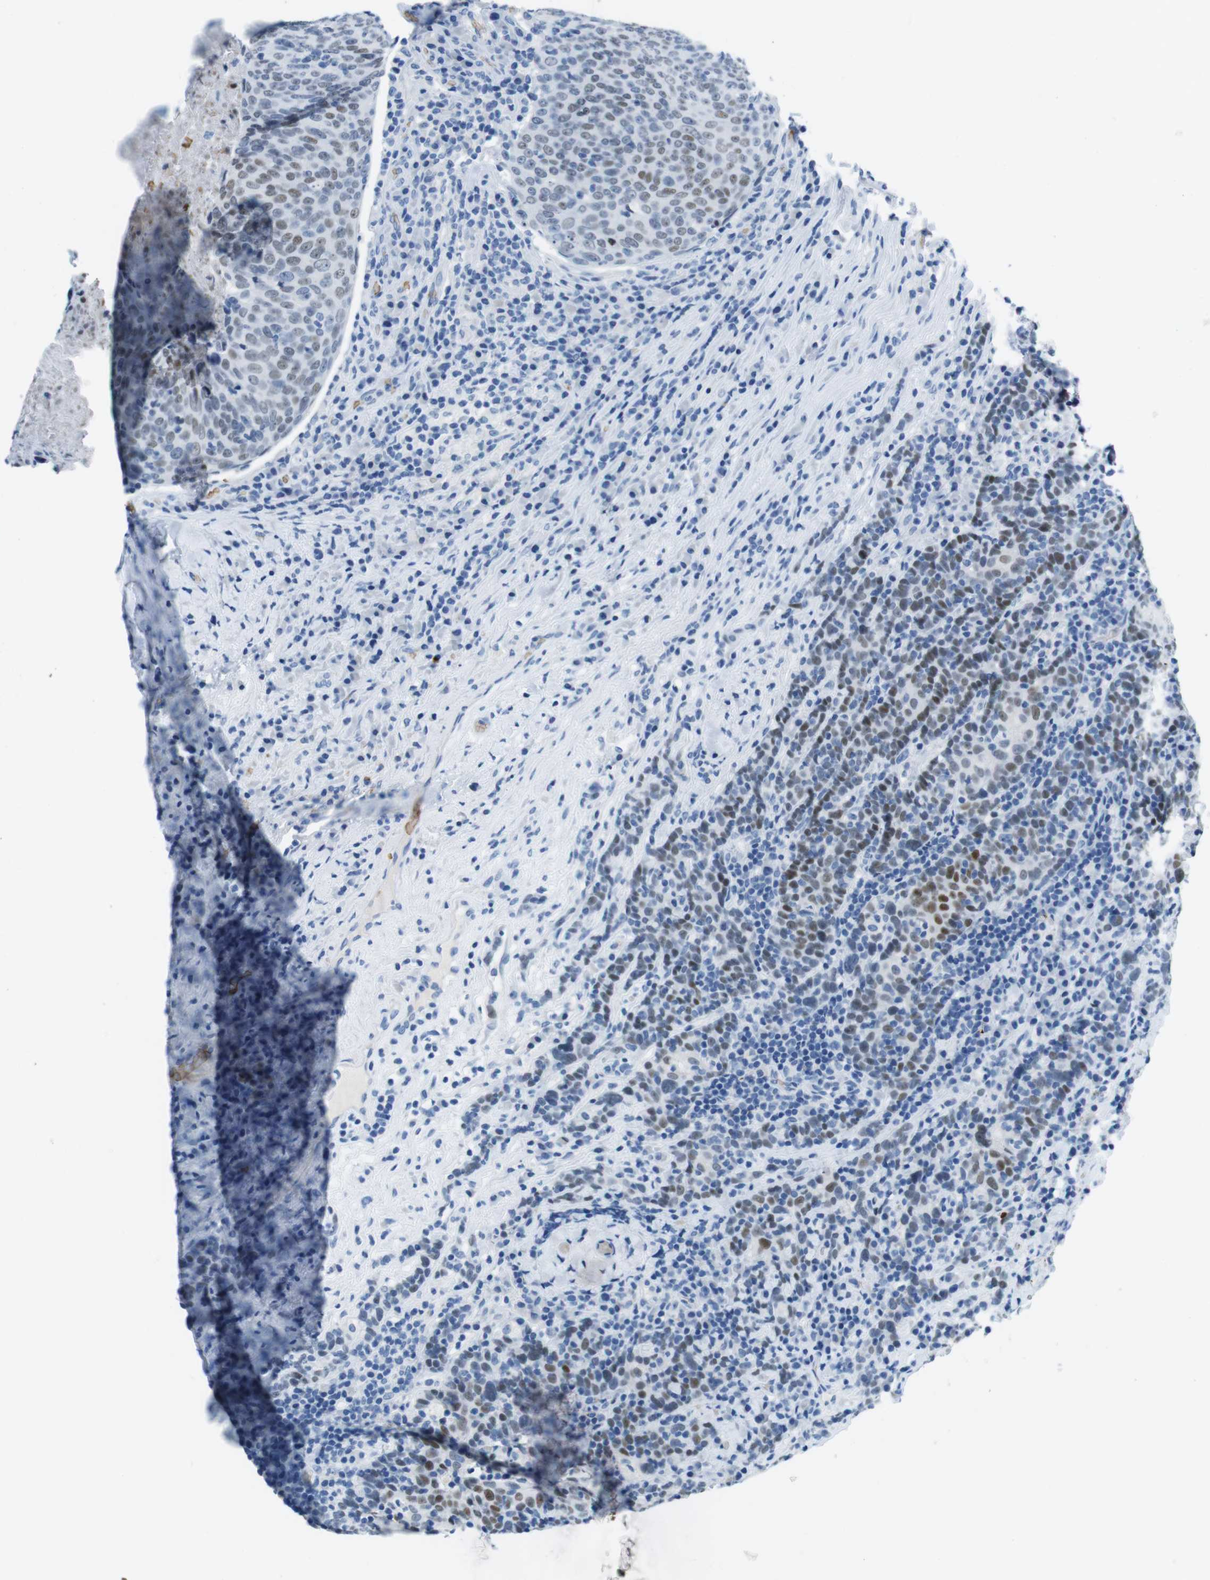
{"staining": {"intensity": "weak", "quantity": "25%-75%", "location": "nuclear"}, "tissue": "head and neck cancer", "cell_type": "Tumor cells", "image_type": "cancer", "snomed": [{"axis": "morphology", "description": "Squamous cell carcinoma, NOS"}, {"axis": "morphology", "description": "Squamous cell carcinoma, metastatic, NOS"}, {"axis": "topography", "description": "Lymph node"}, {"axis": "topography", "description": "Head-Neck"}], "caption": "This photomicrograph shows immunohistochemistry (IHC) staining of human head and neck squamous cell carcinoma, with low weak nuclear staining in approximately 25%-75% of tumor cells.", "gene": "TFAP2C", "patient": {"sex": "male", "age": 62}}